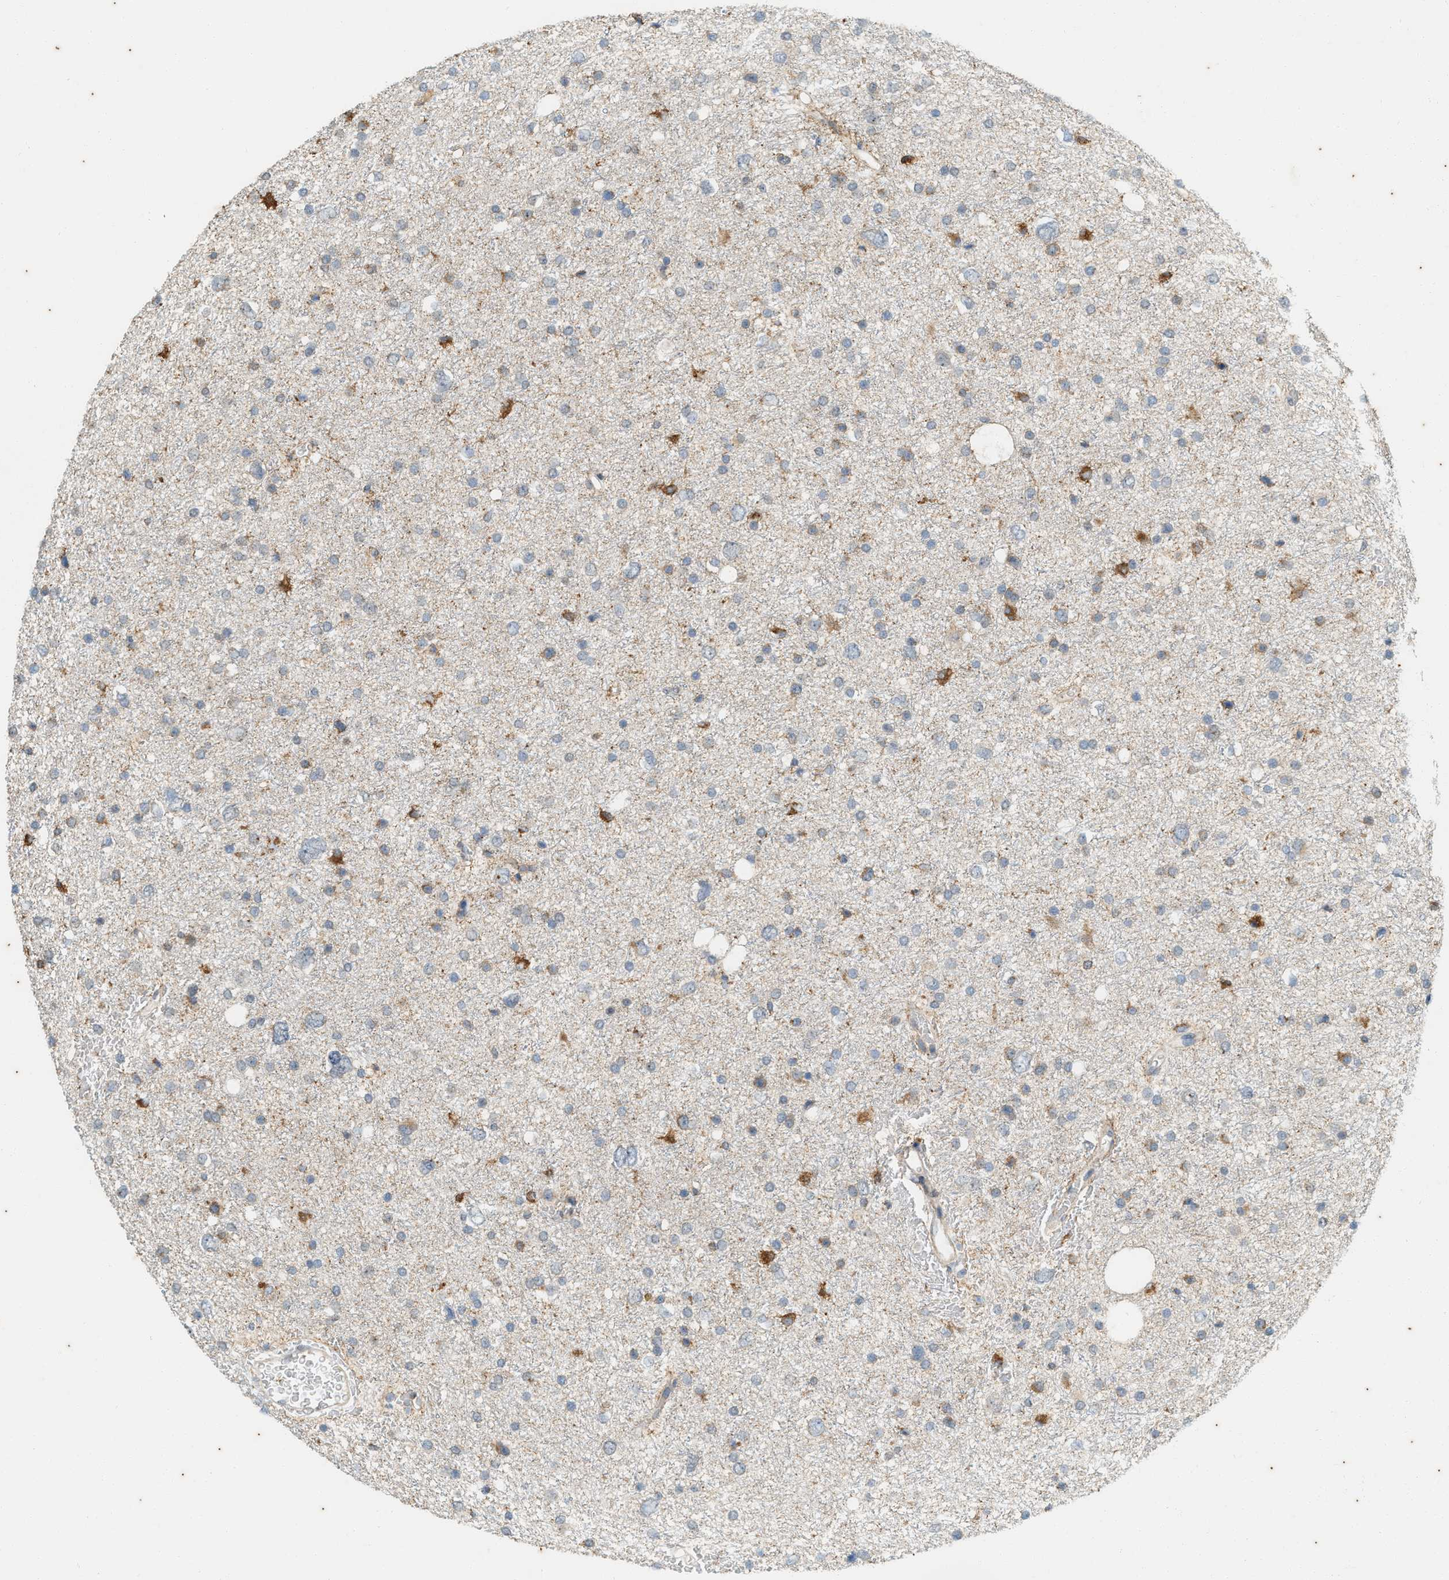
{"staining": {"intensity": "moderate", "quantity": "<25%", "location": "cytoplasmic/membranous"}, "tissue": "glioma", "cell_type": "Tumor cells", "image_type": "cancer", "snomed": [{"axis": "morphology", "description": "Glioma, malignant, Low grade"}, {"axis": "topography", "description": "Brain"}], "caption": "Immunohistochemistry (IHC) micrograph of glioma stained for a protein (brown), which shows low levels of moderate cytoplasmic/membranous positivity in approximately <25% of tumor cells.", "gene": "CHPF2", "patient": {"sex": "female", "age": 37}}